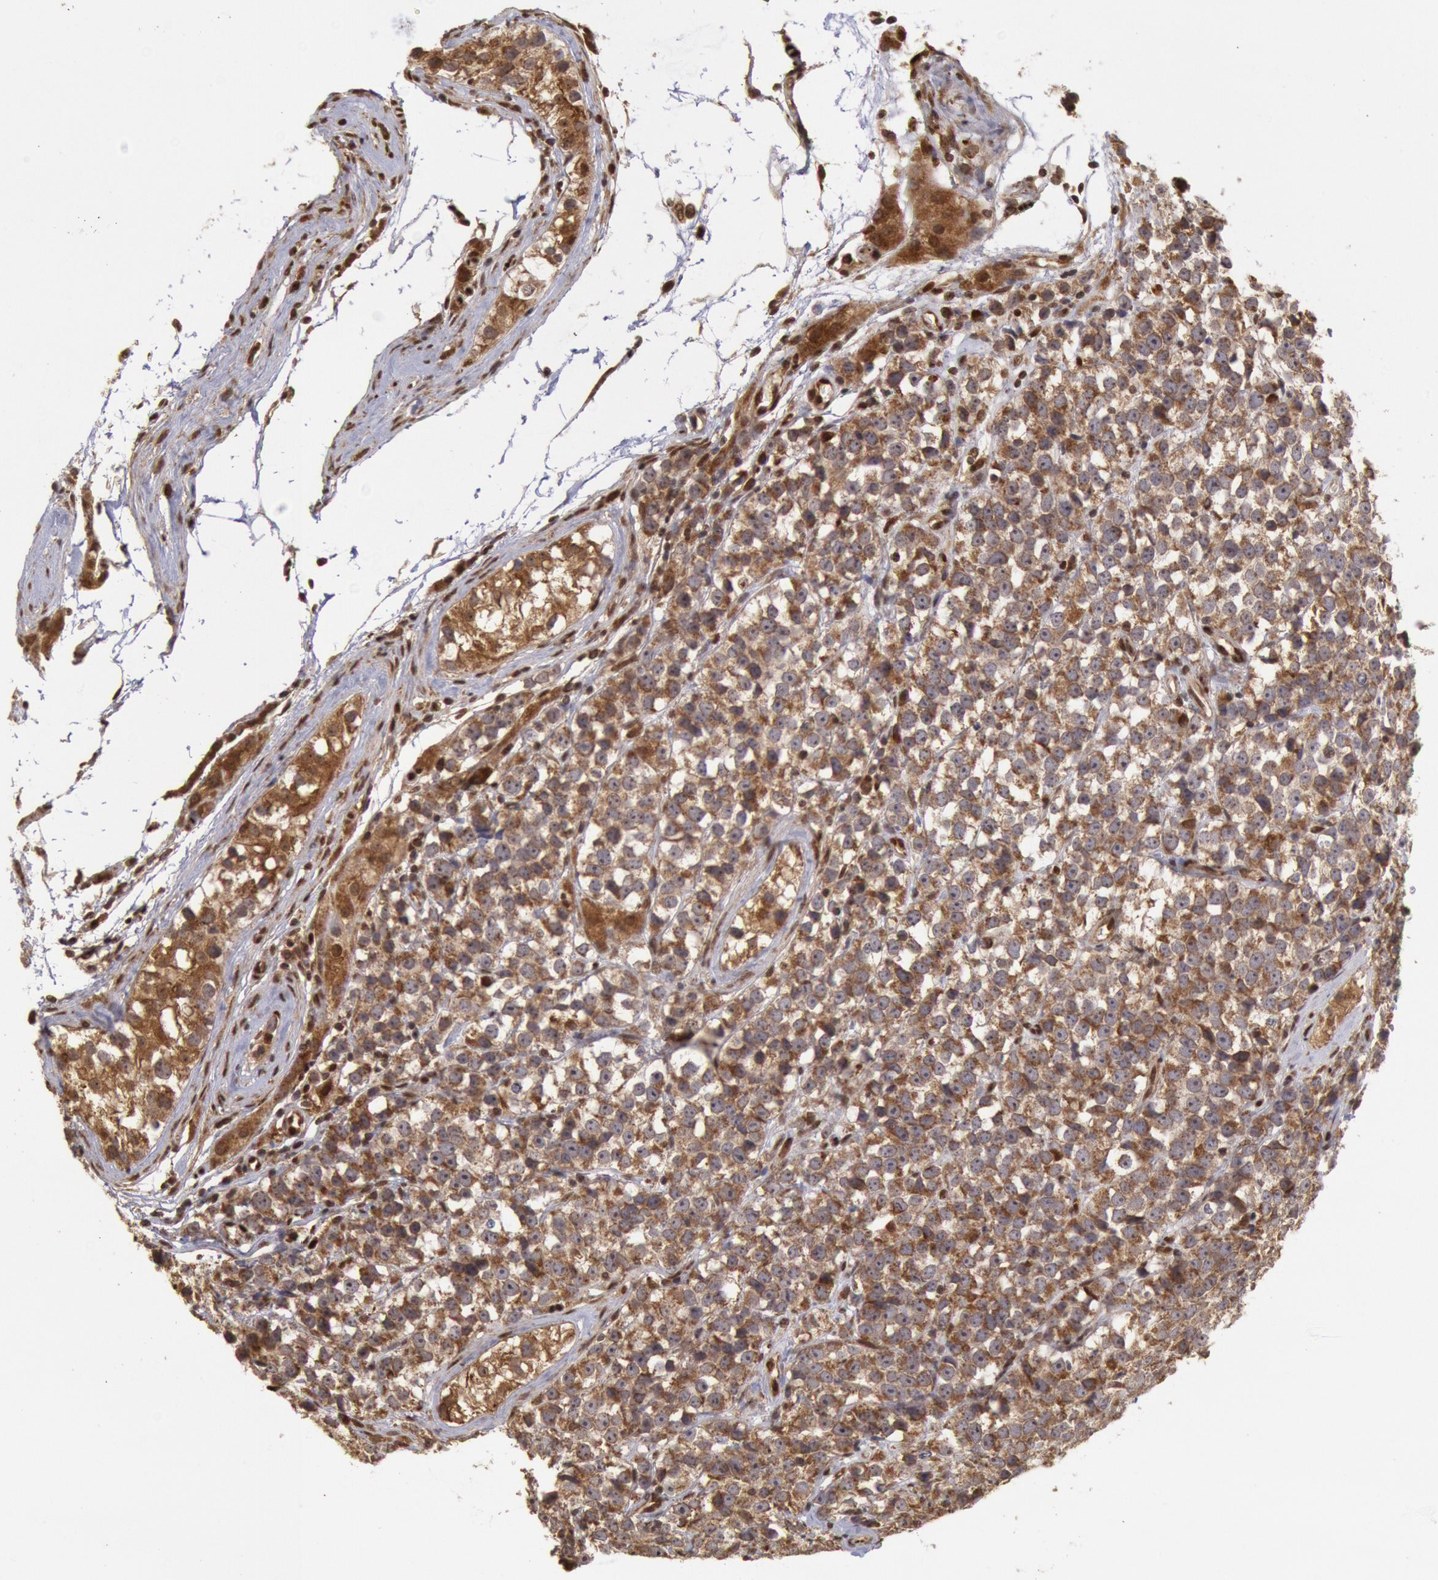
{"staining": {"intensity": "moderate", "quantity": ">75%", "location": "cytoplasmic/membranous"}, "tissue": "testis cancer", "cell_type": "Tumor cells", "image_type": "cancer", "snomed": [{"axis": "morphology", "description": "Seminoma, NOS"}, {"axis": "topography", "description": "Testis"}], "caption": "Protein staining shows moderate cytoplasmic/membranous positivity in approximately >75% of tumor cells in testis cancer. The protein of interest is shown in brown color, while the nuclei are stained blue.", "gene": "STX17", "patient": {"sex": "male", "age": 25}}